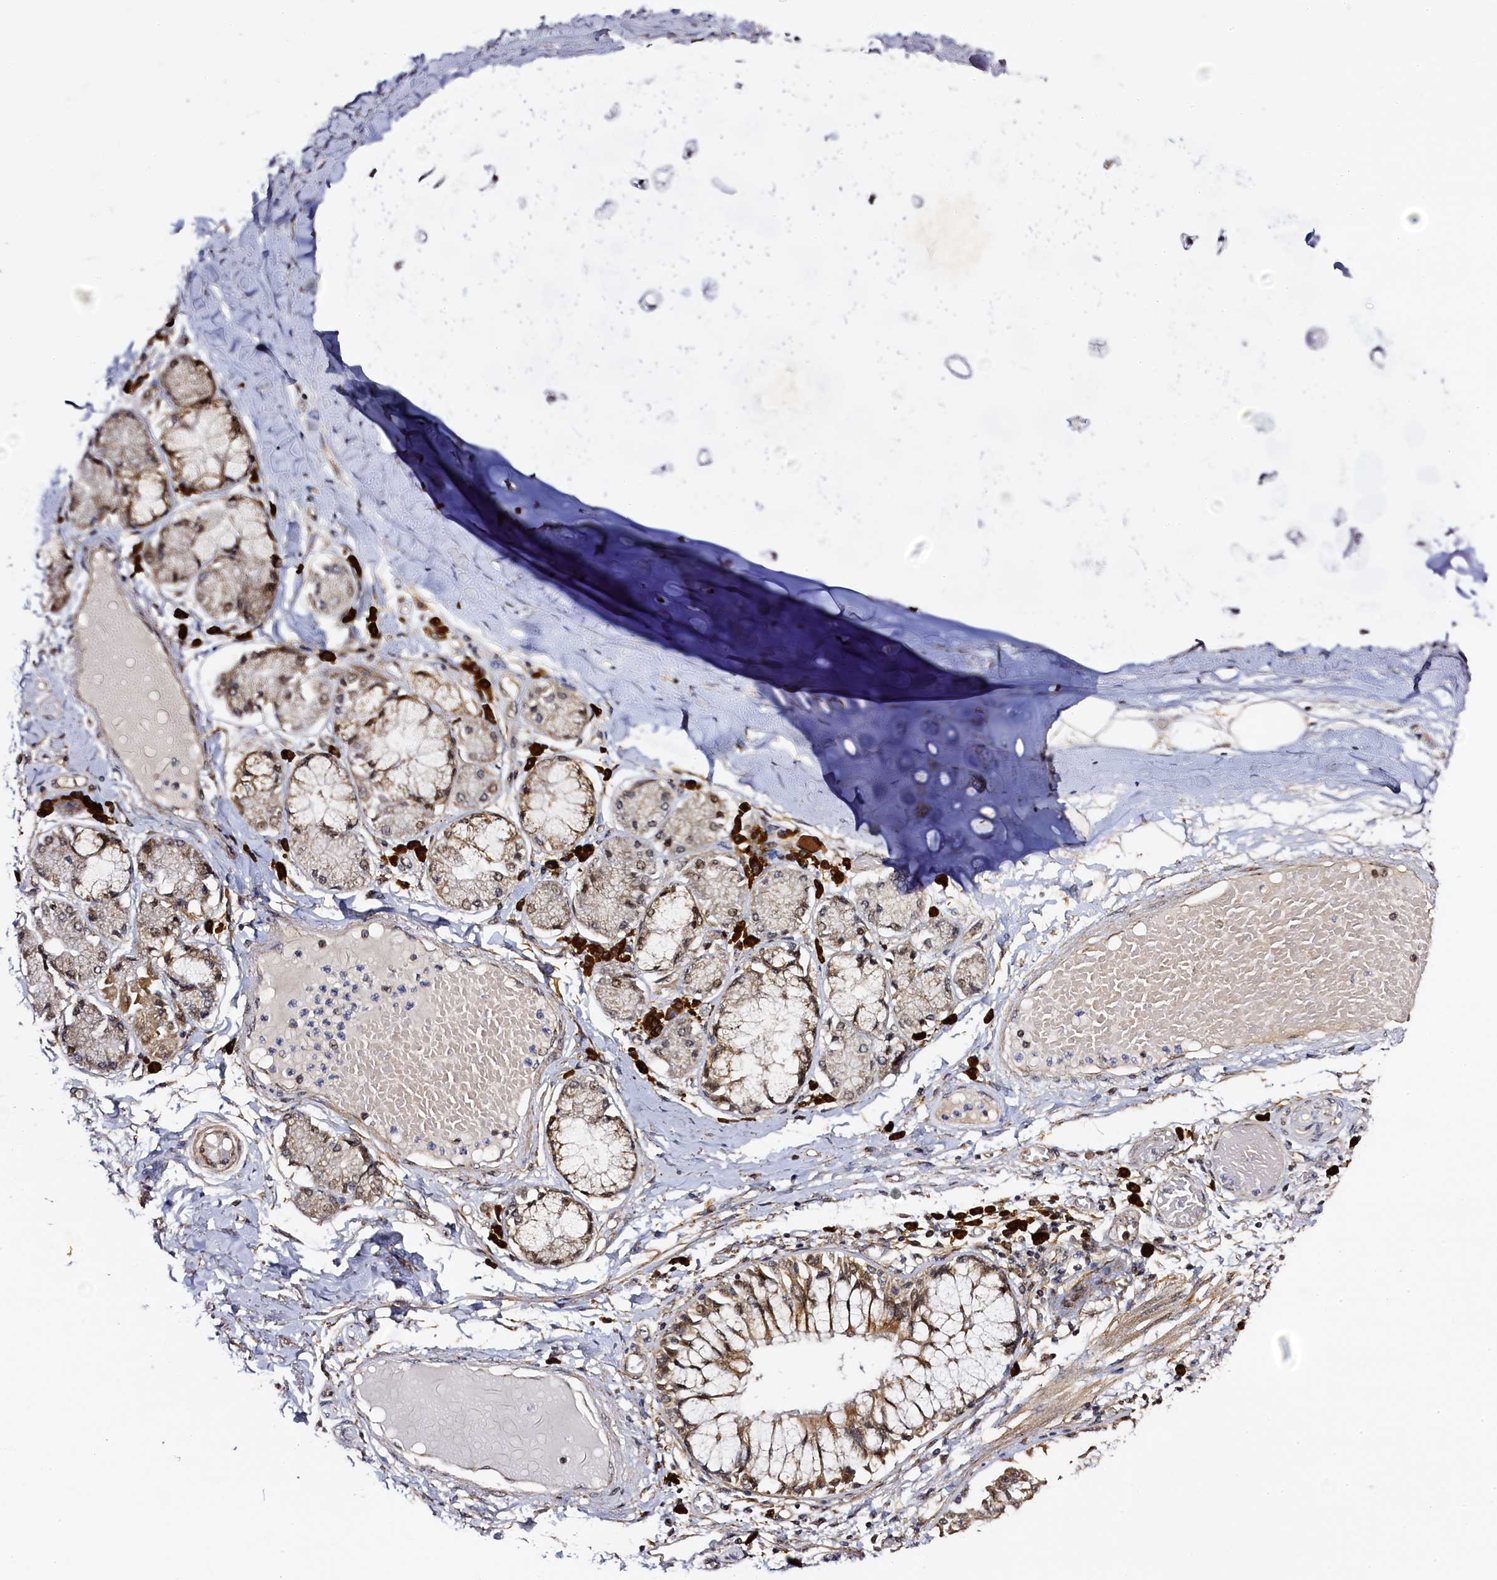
{"staining": {"intensity": "weak", "quantity": "<25%", "location": "cytoplasmic/membranous"}, "tissue": "adipose tissue", "cell_type": "Adipocytes", "image_type": "normal", "snomed": [{"axis": "morphology", "description": "Normal tissue, NOS"}, {"axis": "topography", "description": "Cartilage tissue"}, {"axis": "topography", "description": "Bronchus"}, {"axis": "topography", "description": "Lung"}, {"axis": "topography", "description": "Peripheral nerve tissue"}], "caption": "This is an immunohistochemistry (IHC) photomicrograph of normal adipose tissue. There is no expression in adipocytes.", "gene": "RBFA", "patient": {"sex": "female", "age": 49}}